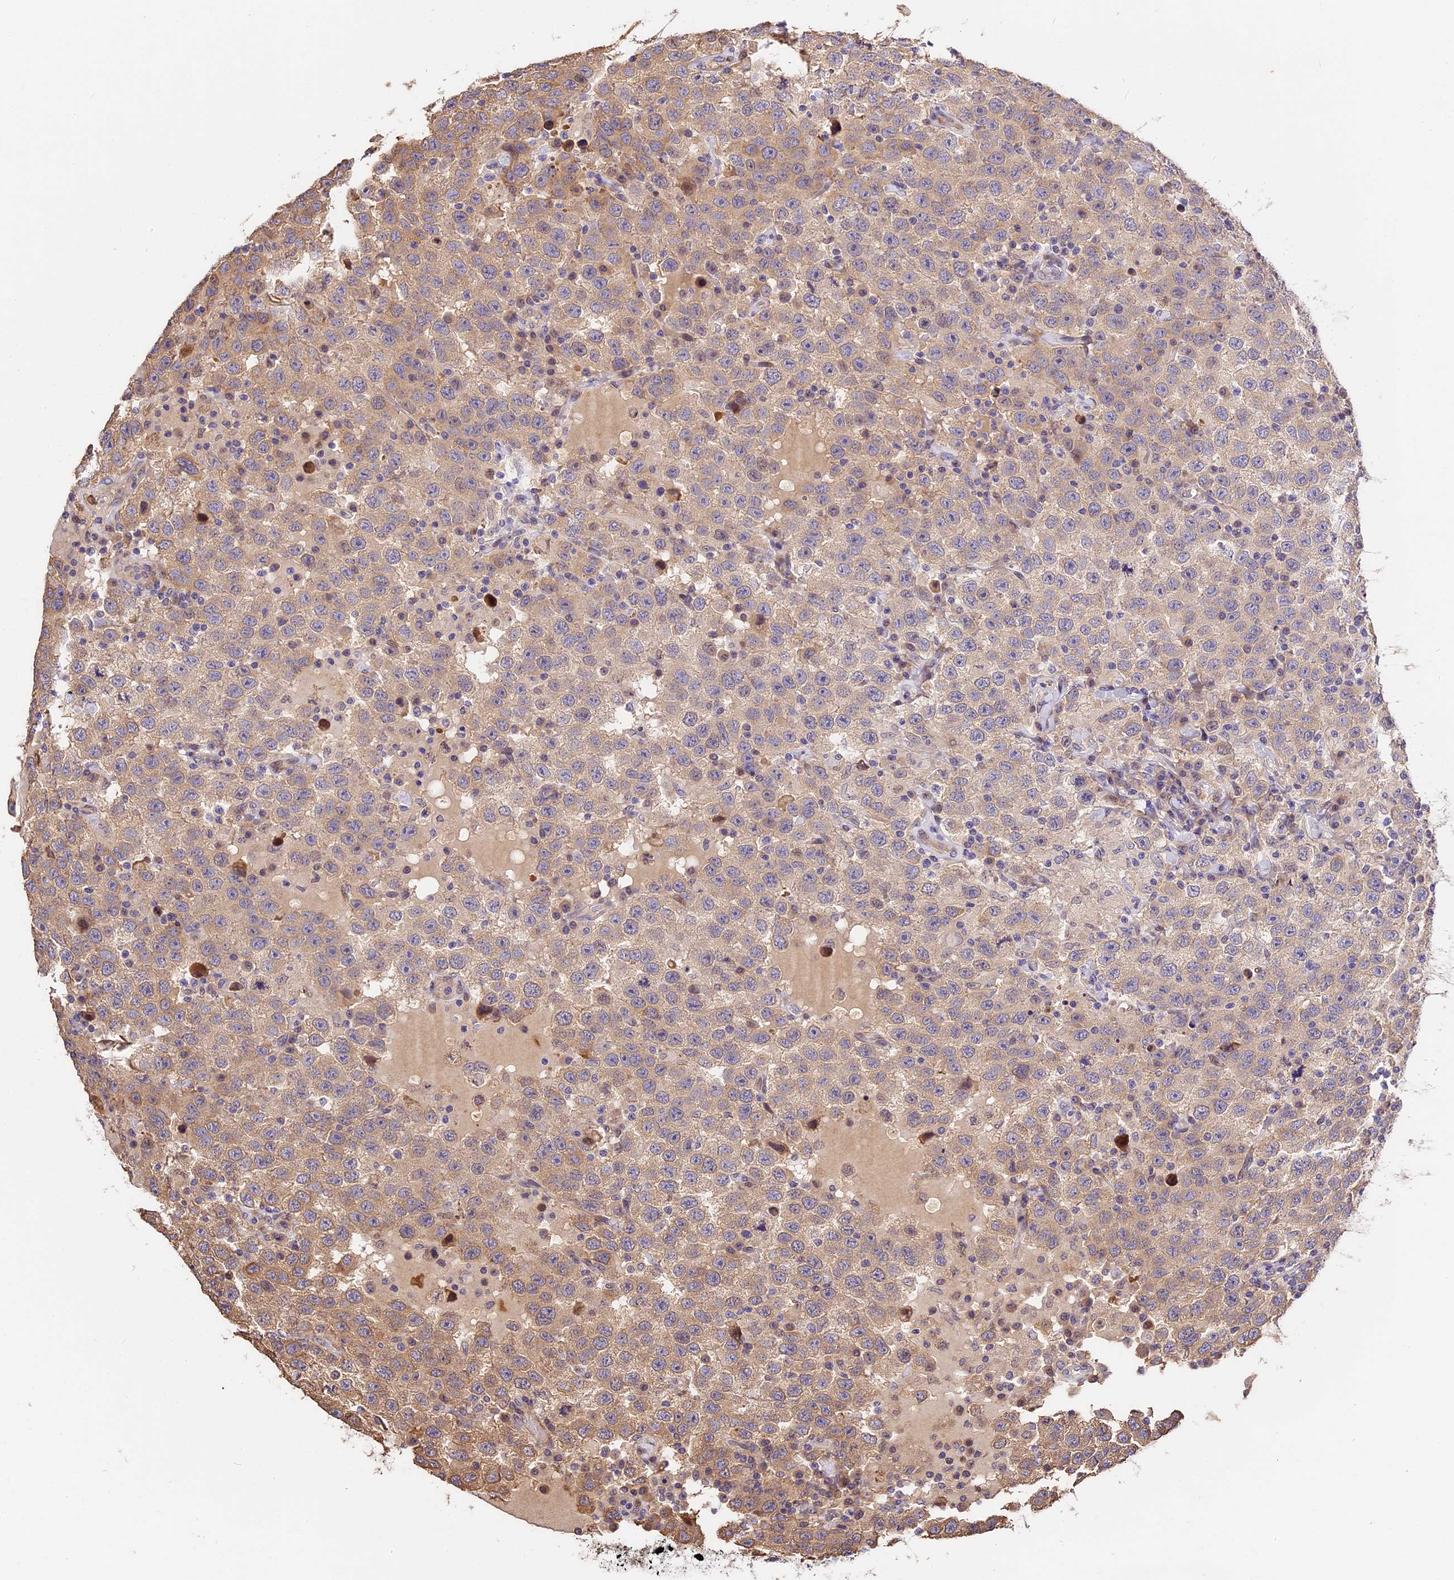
{"staining": {"intensity": "moderate", "quantity": ">75%", "location": "cytoplasmic/membranous"}, "tissue": "testis cancer", "cell_type": "Tumor cells", "image_type": "cancer", "snomed": [{"axis": "morphology", "description": "Seminoma, NOS"}, {"axis": "topography", "description": "Testis"}], "caption": "A histopathology image of human testis seminoma stained for a protein exhibits moderate cytoplasmic/membranous brown staining in tumor cells.", "gene": "BSCL2", "patient": {"sex": "male", "age": 41}}